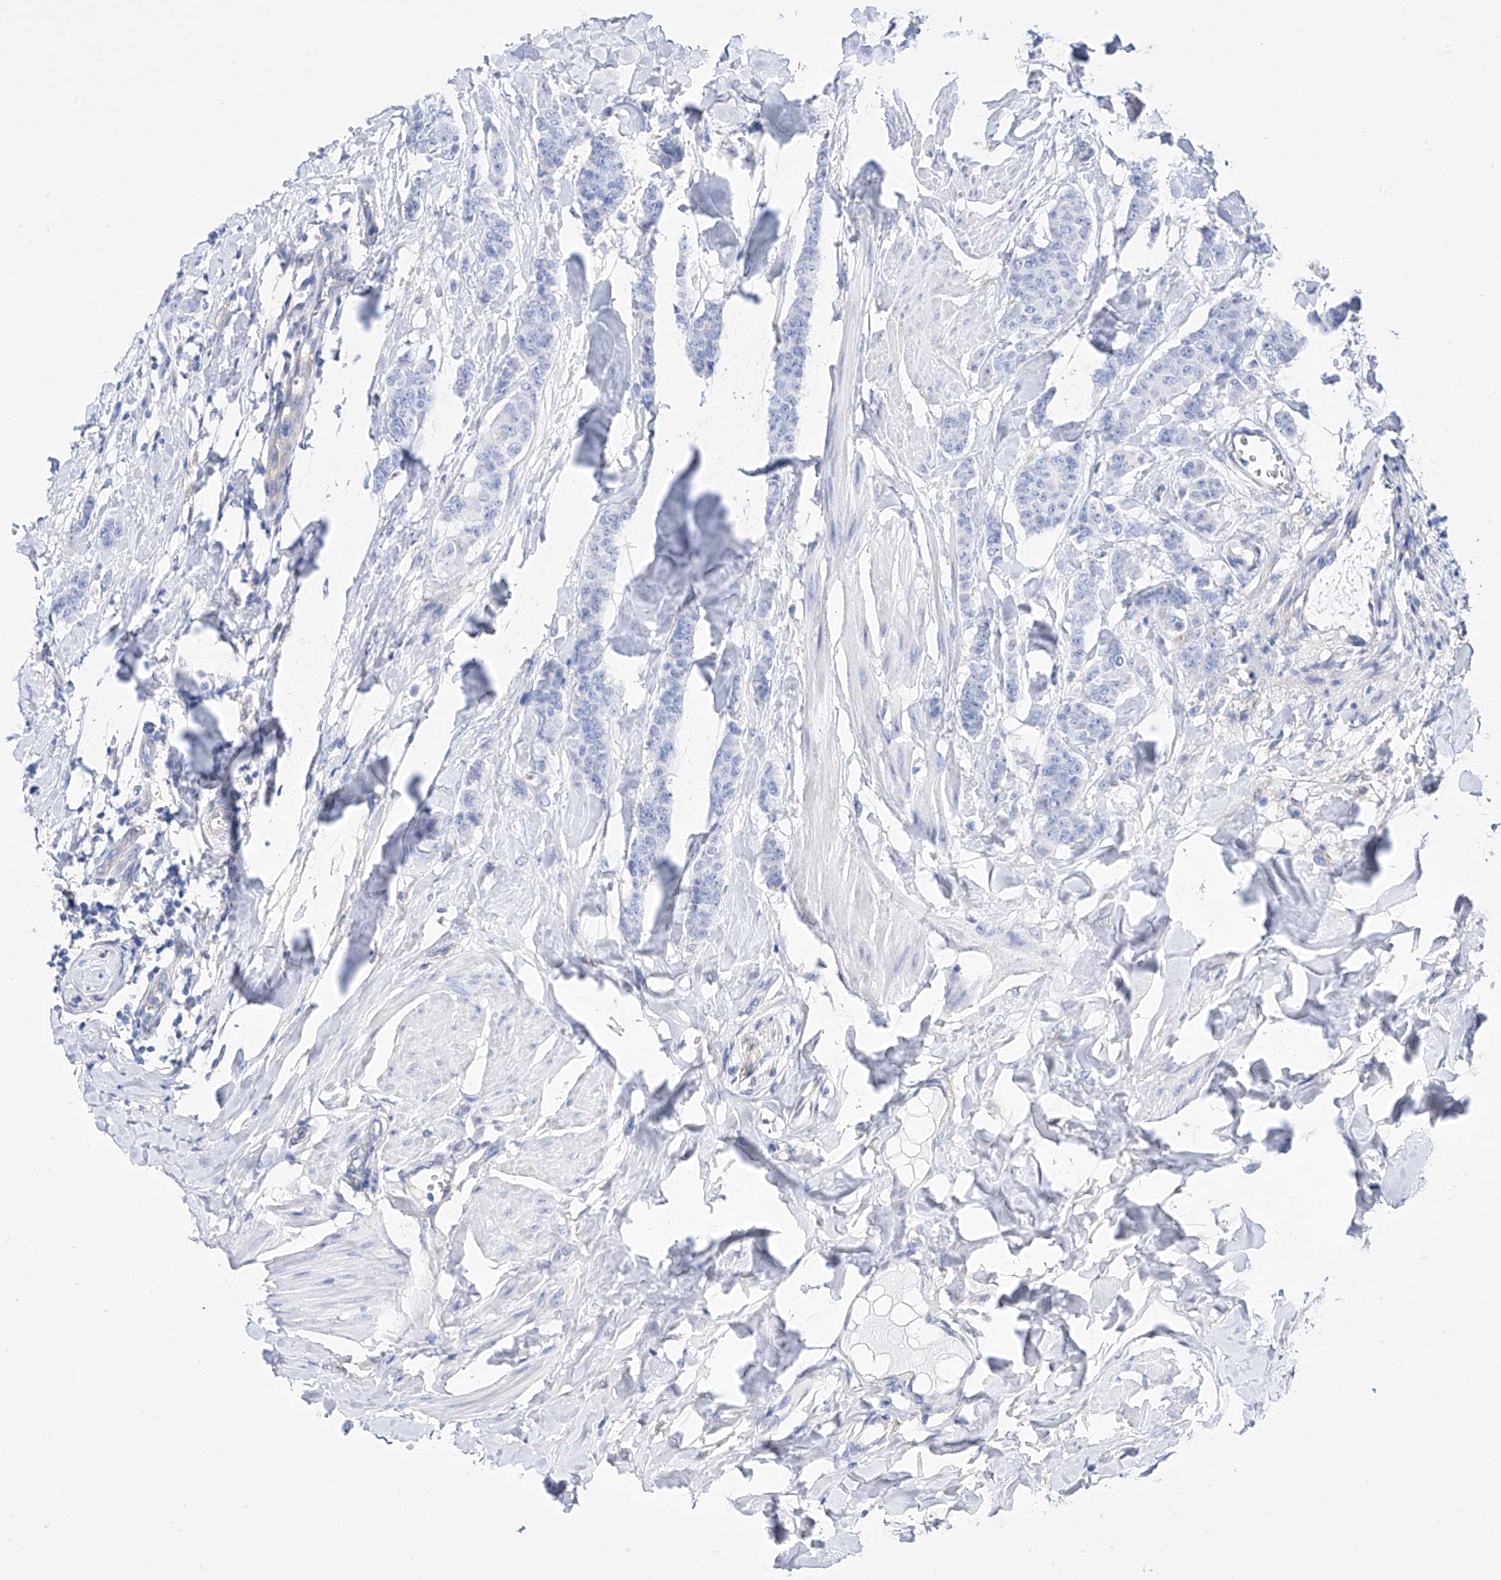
{"staining": {"intensity": "negative", "quantity": "none", "location": "none"}, "tissue": "breast cancer", "cell_type": "Tumor cells", "image_type": "cancer", "snomed": [{"axis": "morphology", "description": "Duct carcinoma"}, {"axis": "topography", "description": "Breast"}], "caption": "High magnification brightfield microscopy of breast invasive ductal carcinoma stained with DAB (3,3'-diaminobenzidine) (brown) and counterstained with hematoxylin (blue): tumor cells show no significant expression. (Stains: DAB (3,3'-diaminobenzidine) immunohistochemistry (IHC) with hematoxylin counter stain, Microscopy: brightfield microscopy at high magnification).", "gene": "ZNF653", "patient": {"sex": "female", "age": 40}}